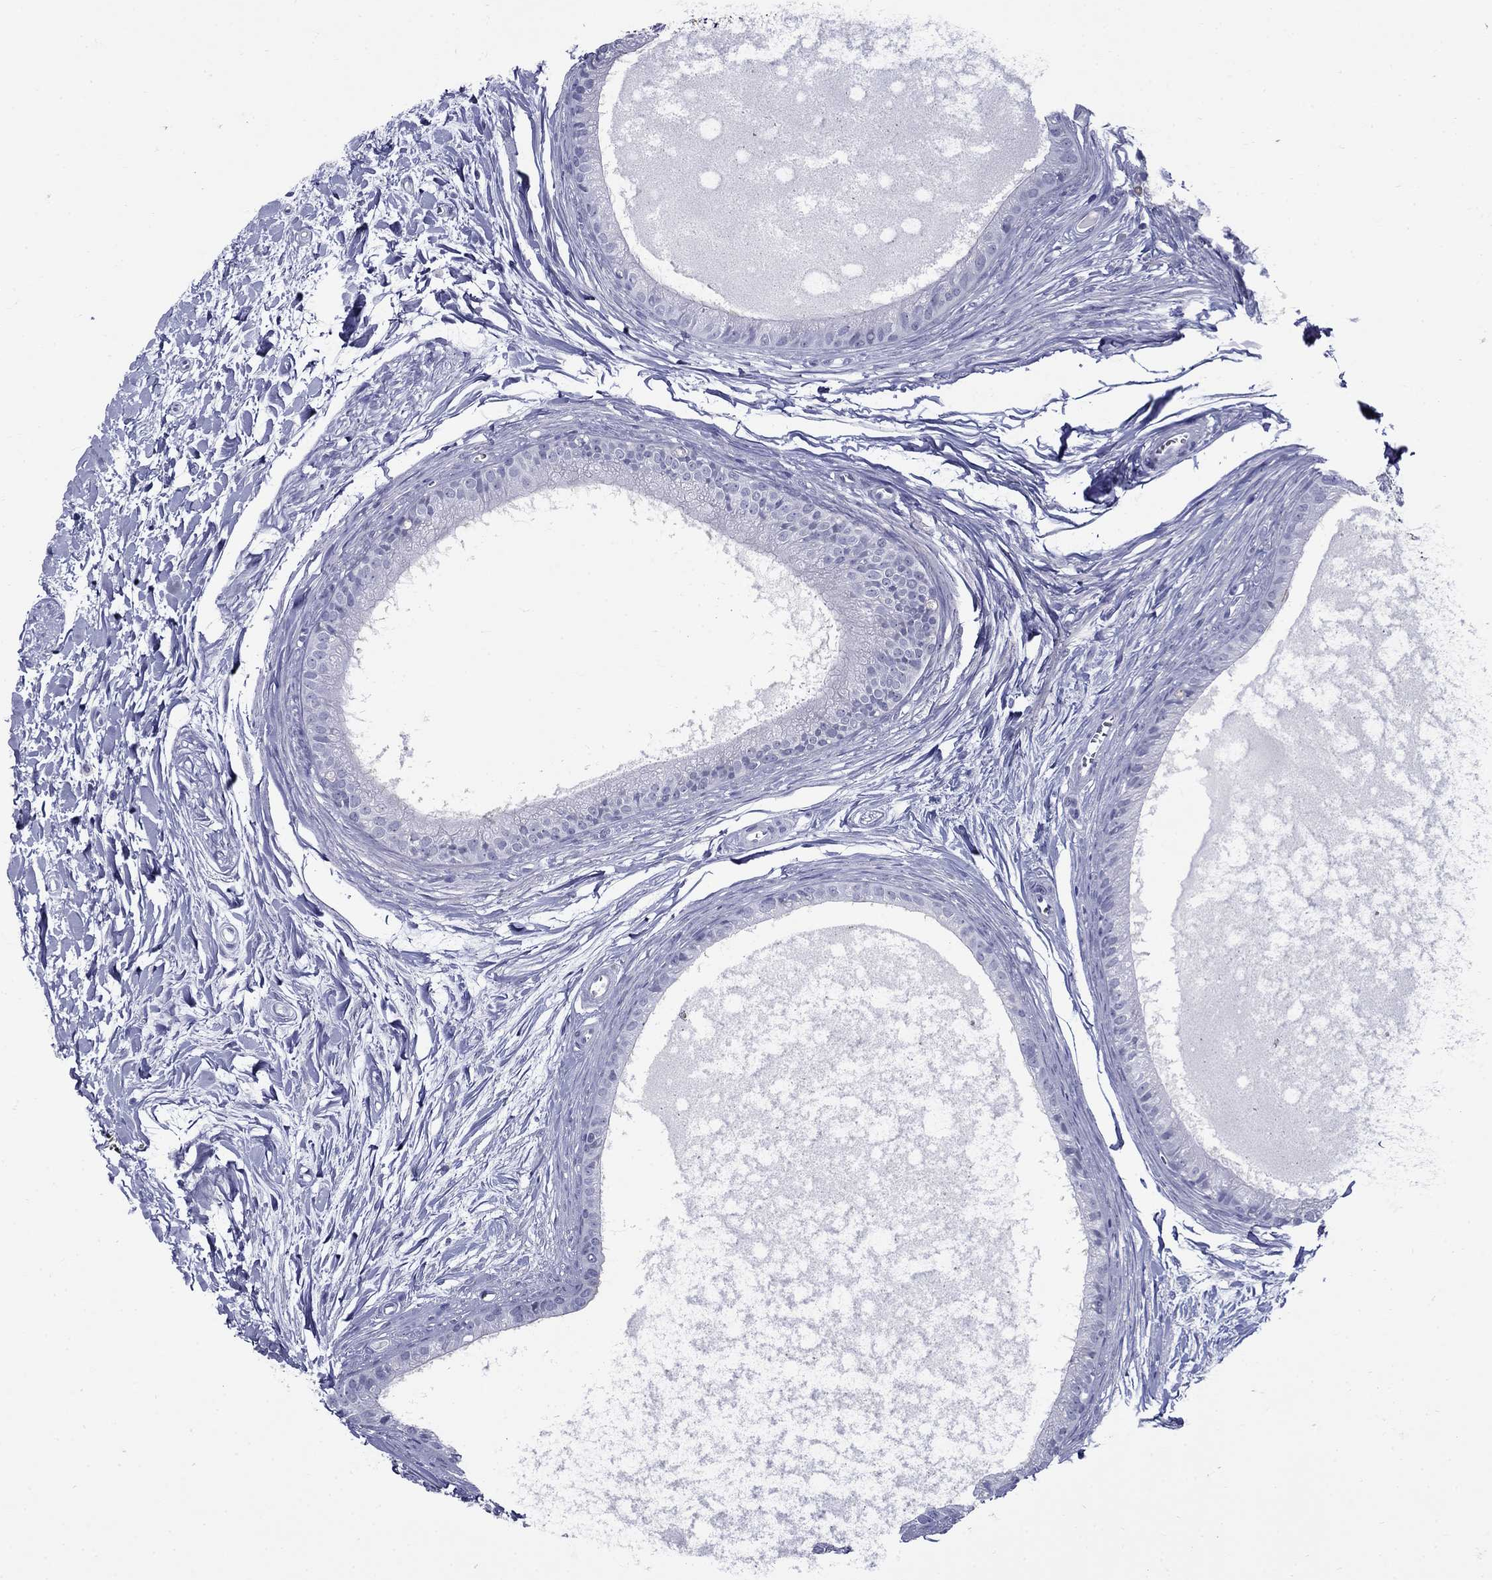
{"staining": {"intensity": "negative", "quantity": "none", "location": "none"}, "tissue": "epididymis", "cell_type": "Glandular cells", "image_type": "normal", "snomed": [{"axis": "morphology", "description": "Normal tissue, NOS"}, {"axis": "topography", "description": "Epididymis"}], "caption": "Immunohistochemistry (IHC) of normal epididymis exhibits no expression in glandular cells.", "gene": "C4orf19", "patient": {"sex": "male", "age": 51}}